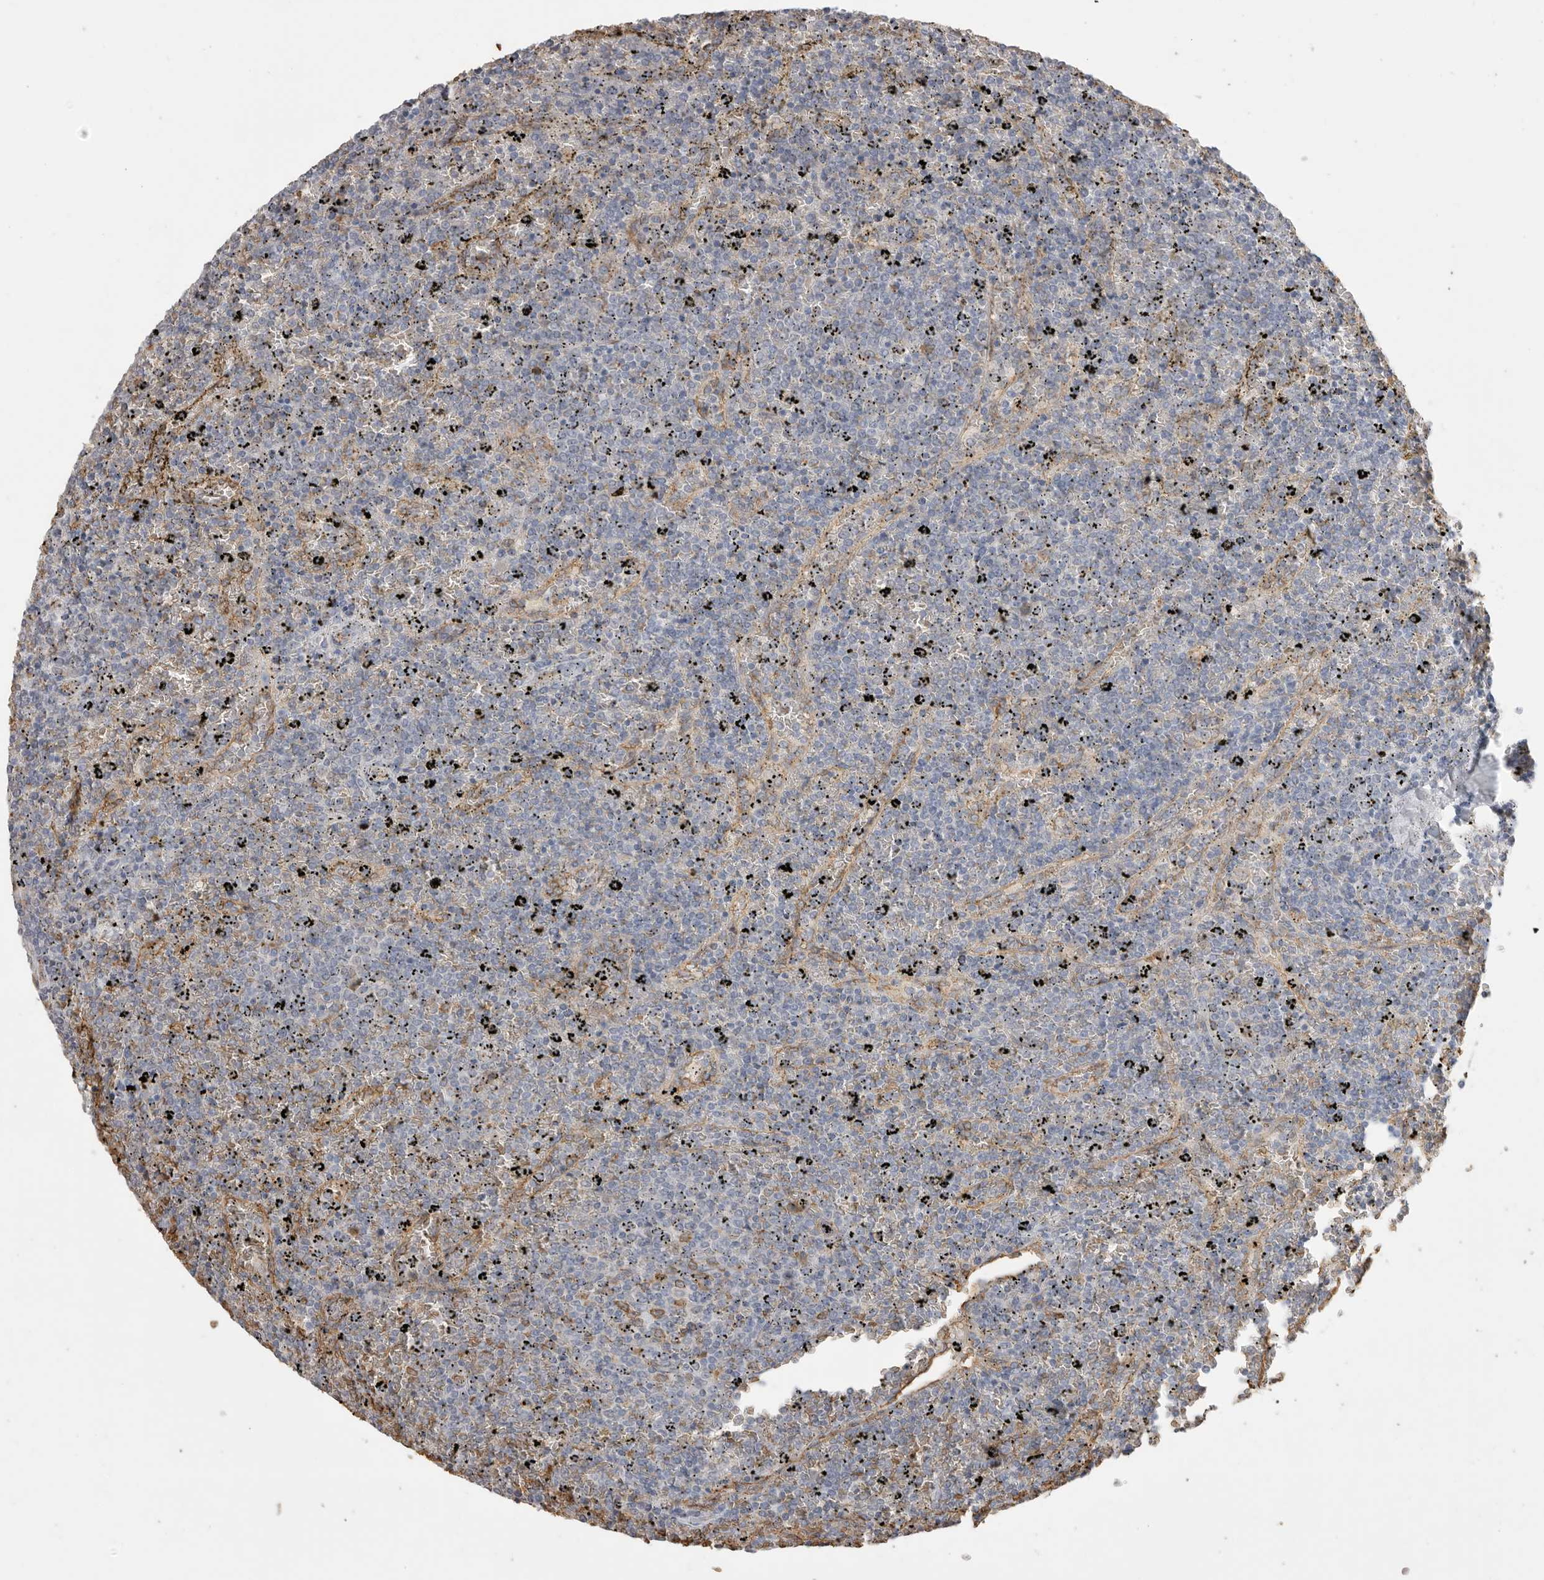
{"staining": {"intensity": "negative", "quantity": "none", "location": "none"}, "tissue": "lymphoma", "cell_type": "Tumor cells", "image_type": "cancer", "snomed": [{"axis": "morphology", "description": "Malignant lymphoma, non-Hodgkin's type, Low grade"}, {"axis": "topography", "description": "Spleen"}], "caption": "Lymphoma was stained to show a protein in brown. There is no significant staining in tumor cells. The staining is performed using DAB brown chromogen with nuclei counter-stained in using hematoxylin.", "gene": "IL27", "patient": {"sex": "female", "age": 77}}